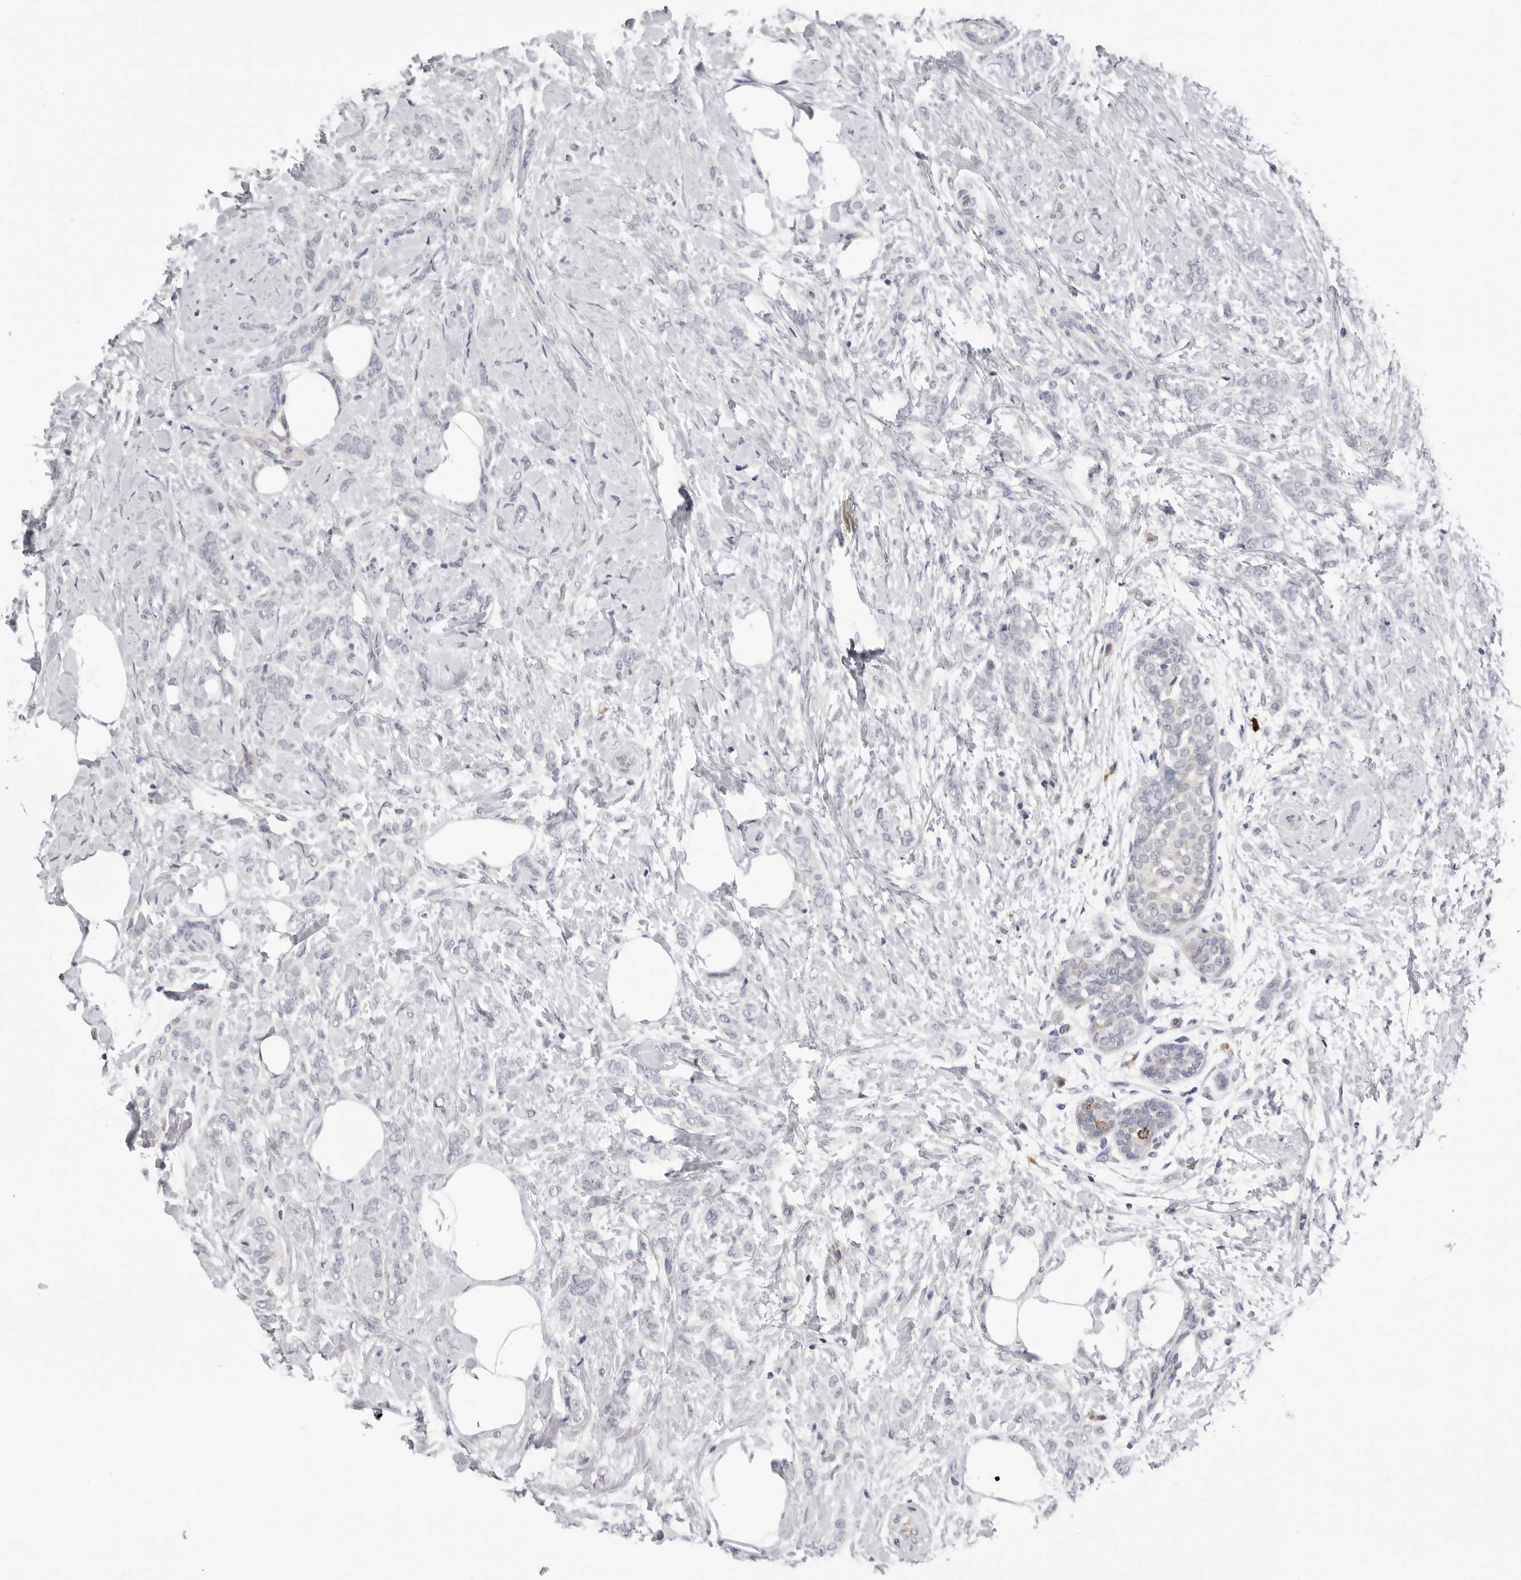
{"staining": {"intensity": "negative", "quantity": "none", "location": "none"}, "tissue": "breast cancer", "cell_type": "Tumor cells", "image_type": "cancer", "snomed": [{"axis": "morphology", "description": "Lobular carcinoma, in situ"}, {"axis": "morphology", "description": "Lobular carcinoma"}, {"axis": "topography", "description": "Breast"}], "caption": "The image shows no staining of tumor cells in breast cancer (lobular carcinoma). (DAB immunohistochemistry with hematoxylin counter stain).", "gene": "ZNF502", "patient": {"sex": "female", "age": 41}}